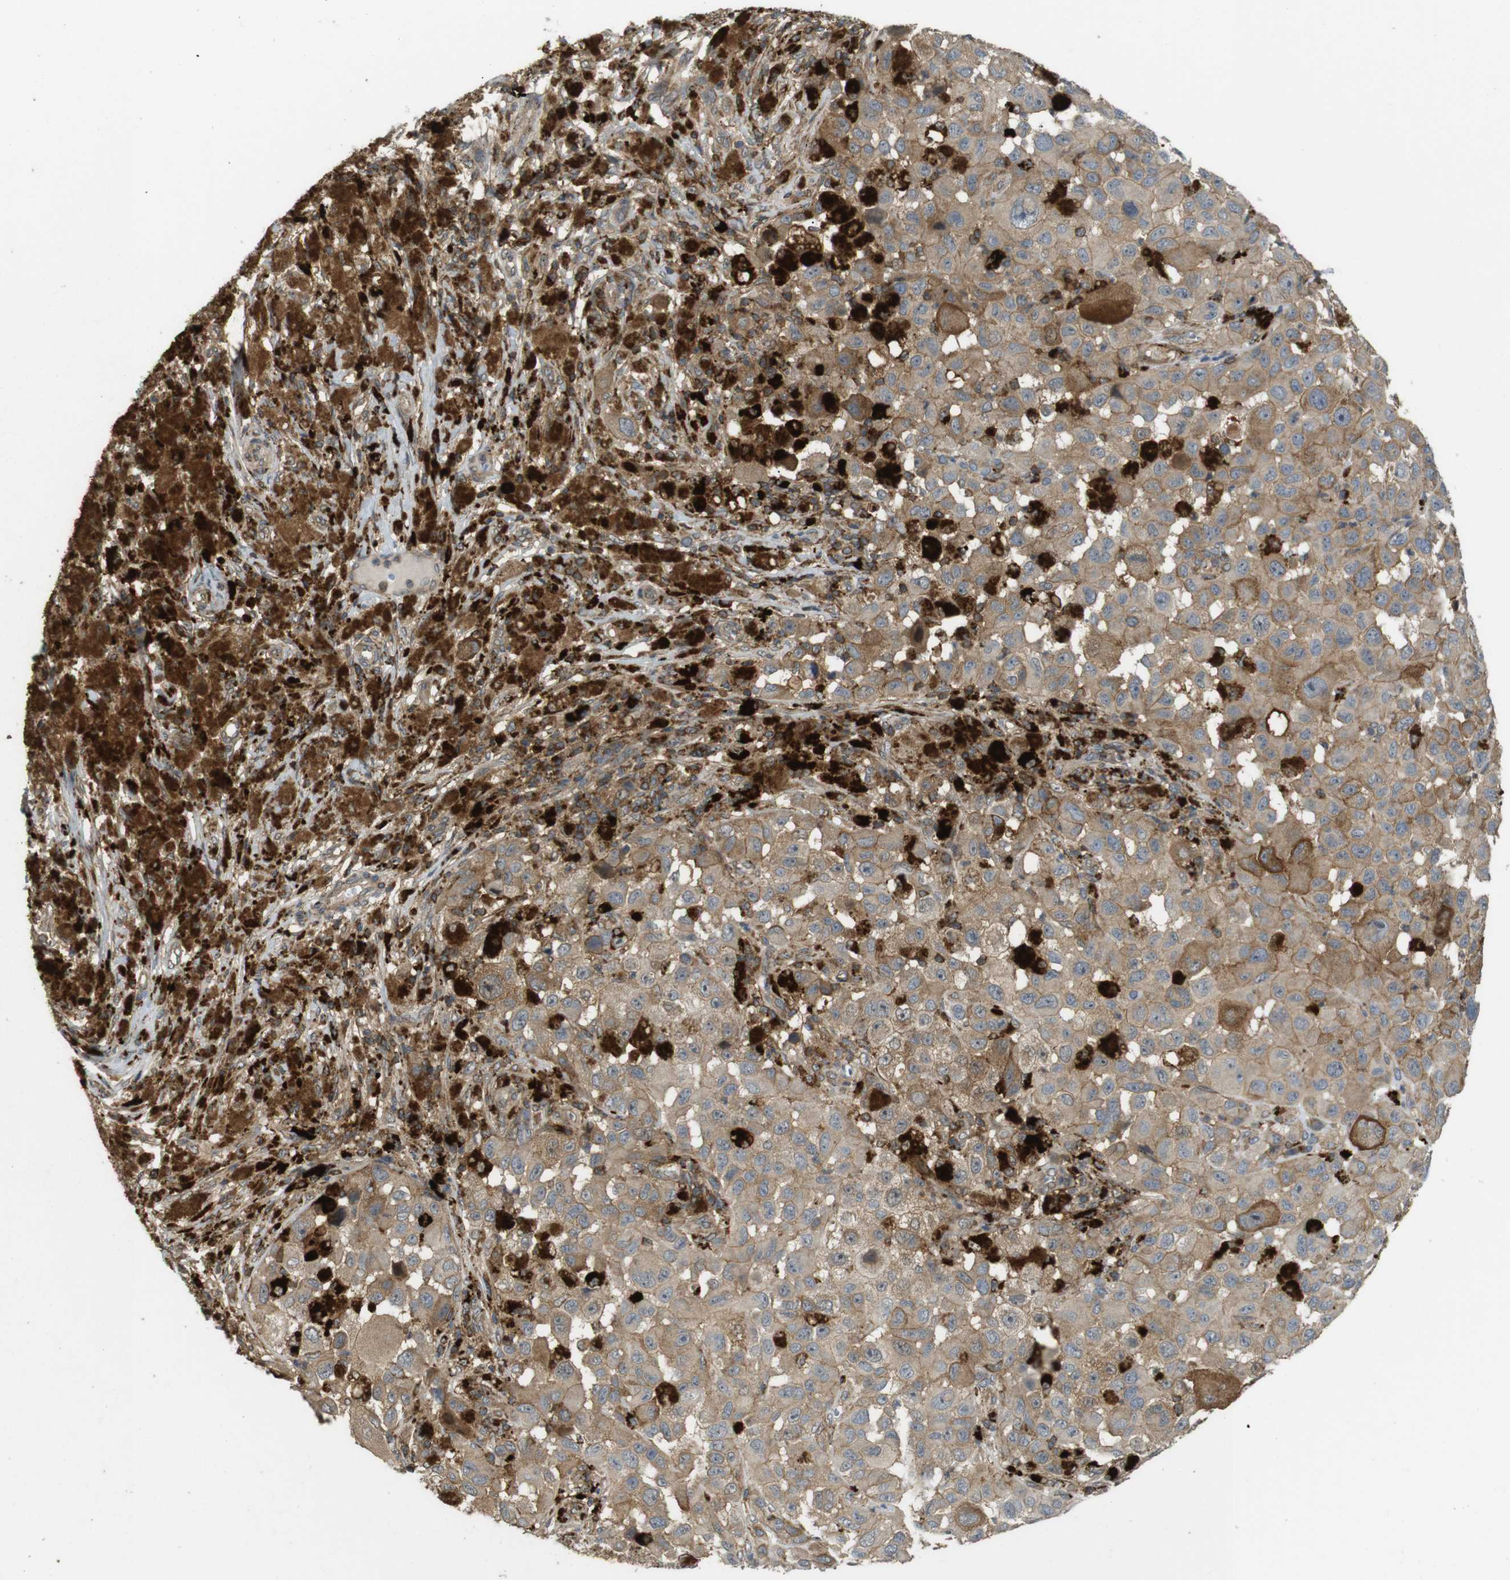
{"staining": {"intensity": "moderate", "quantity": ">75%", "location": "cytoplasmic/membranous"}, "tissue": "melanoma", "cell_type": "Tumor cells", "image_type": "cancer", "snomed": [{"axis": "morphology", "description": "Malignant melanoma, NOS"}, {"axis": "topography", "description": "Skin"}], "caption": "Protein positivity by IHC reveals moderate cytoplasmic/membranous expression in about >75% of tumor cells in malignant melanoma. (Stains: DAB (3,3'-diaminobenzidine) in brown, nuclei in blue, Microscopy: brightfield microscopy at high magnification).", "gene": "KSR1", "patient": {"sex": "male", "age": 96}}